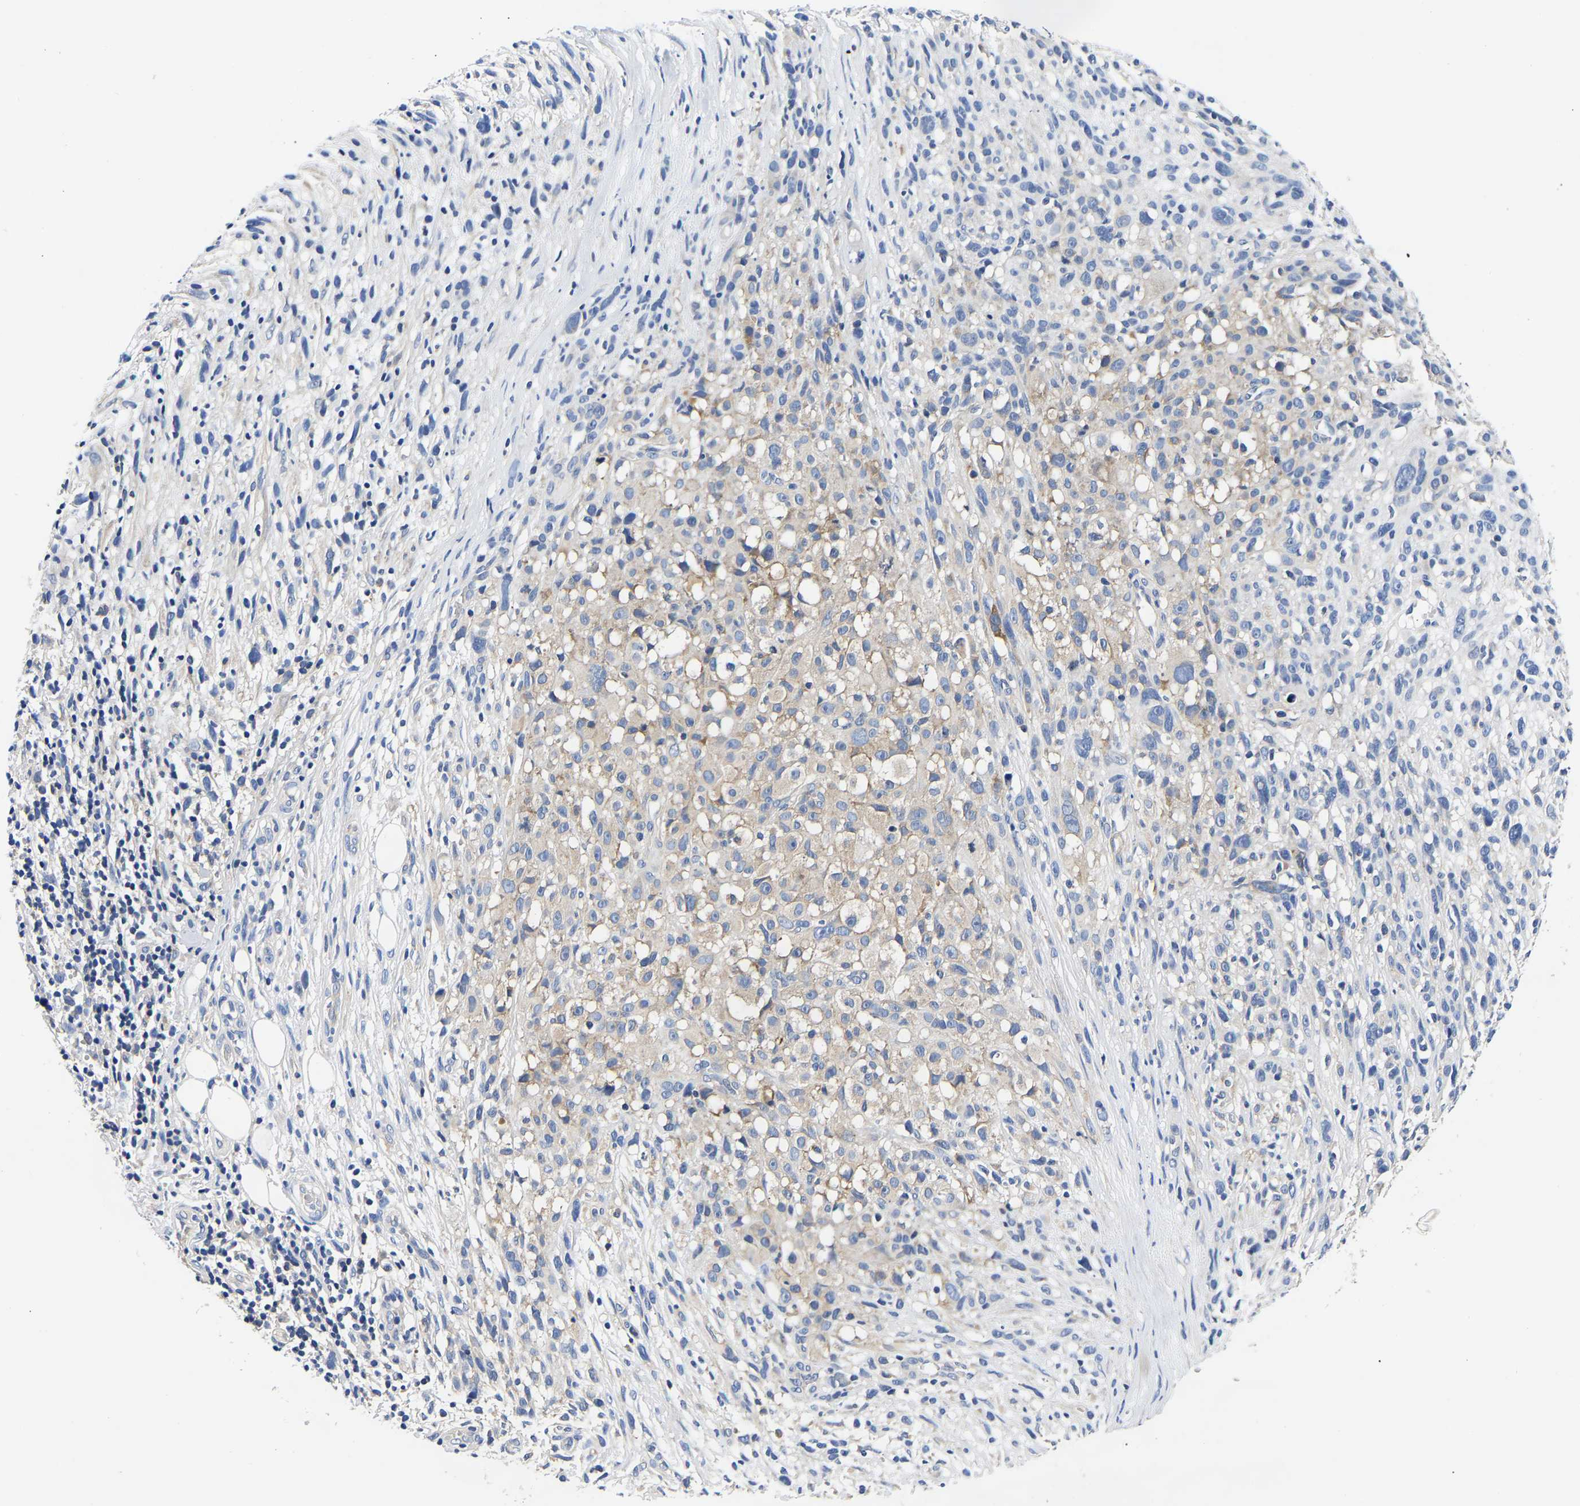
{"staining": {"intensity": "negative", "quantity": "none", "location": "none"}, "tissue": "melanoma", "cell_type": "Tumor cells", "image_type": "cancer", "snomed": [{"axis": "morphology", "description": "Malignant melanoma, NOS"}, {"axis": "topography", "description": "Skin"}], "caption": "Immunohistochemical staining of melanoma demonstrates no significant positivity in tumor cells. (Immunohistochemistry, brightfield microscopy, high magnification).", "gene": "CCDC6", "patient": {"sex": "female", "age": 55}}